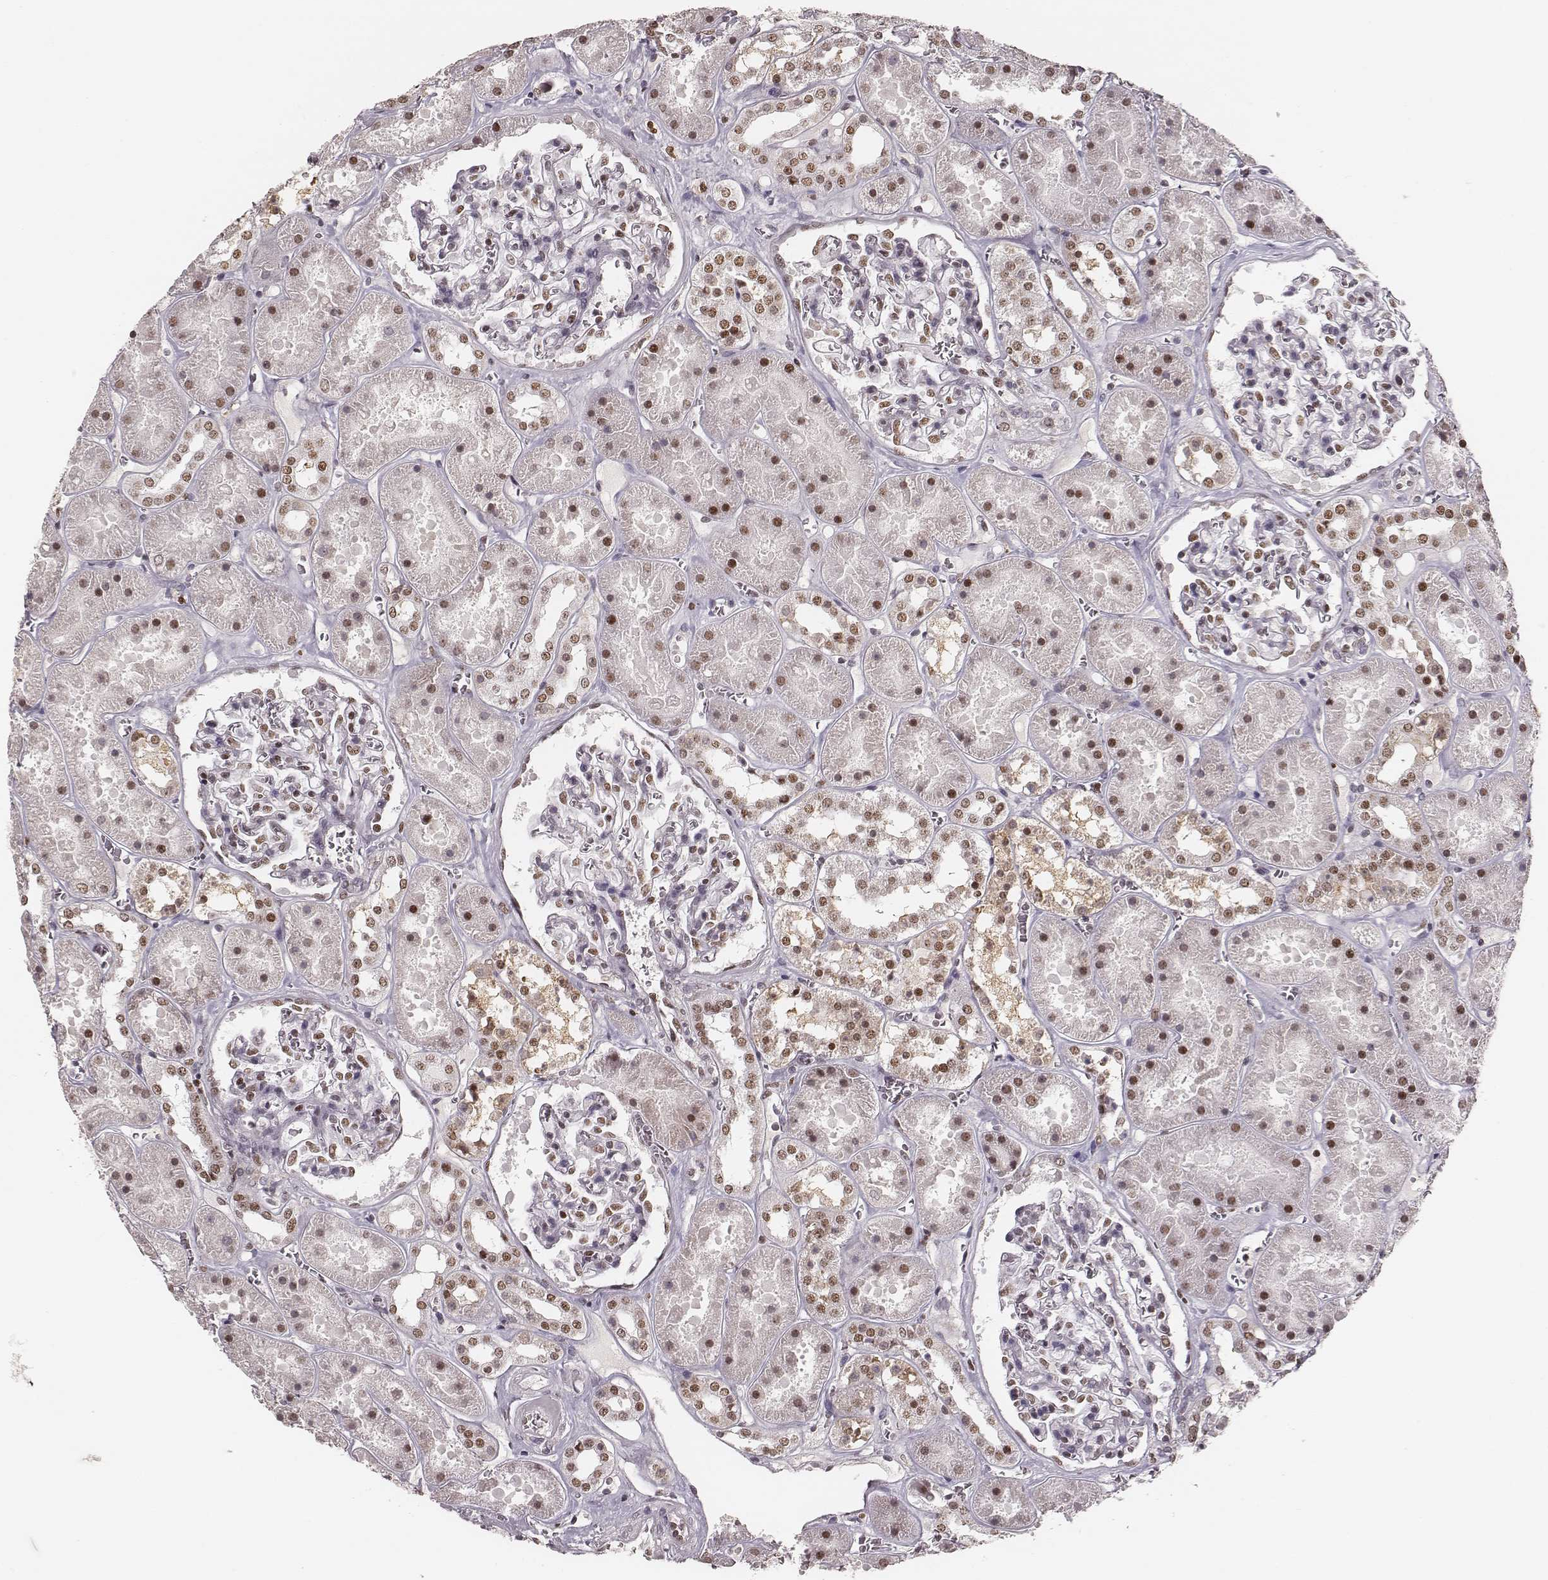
{"staining": {"intensity": "moderate", "quantity": ">75%", "location": "nuclear"}, "tissue": "kidney", "cell_type": "Cells in glomeruli", "image_type": "normal", "snomed": [{"axis": "morphology", "description": "Normal tissue, NOS"}, {"axis": "topography", "description": "Kidney"}], "caption": "Protein staining reveals moderate nuclear staining in about >75% of cells in glomeruli in benign kidney. The staining is performed using DAB (3,3'-diaminobenzidine) brown chromogen to label protein expression. The nuclei are counter-stained blue using hematoxylin.", "gene": "PARP1", "patient": {"sex": "female", "age": 41}}